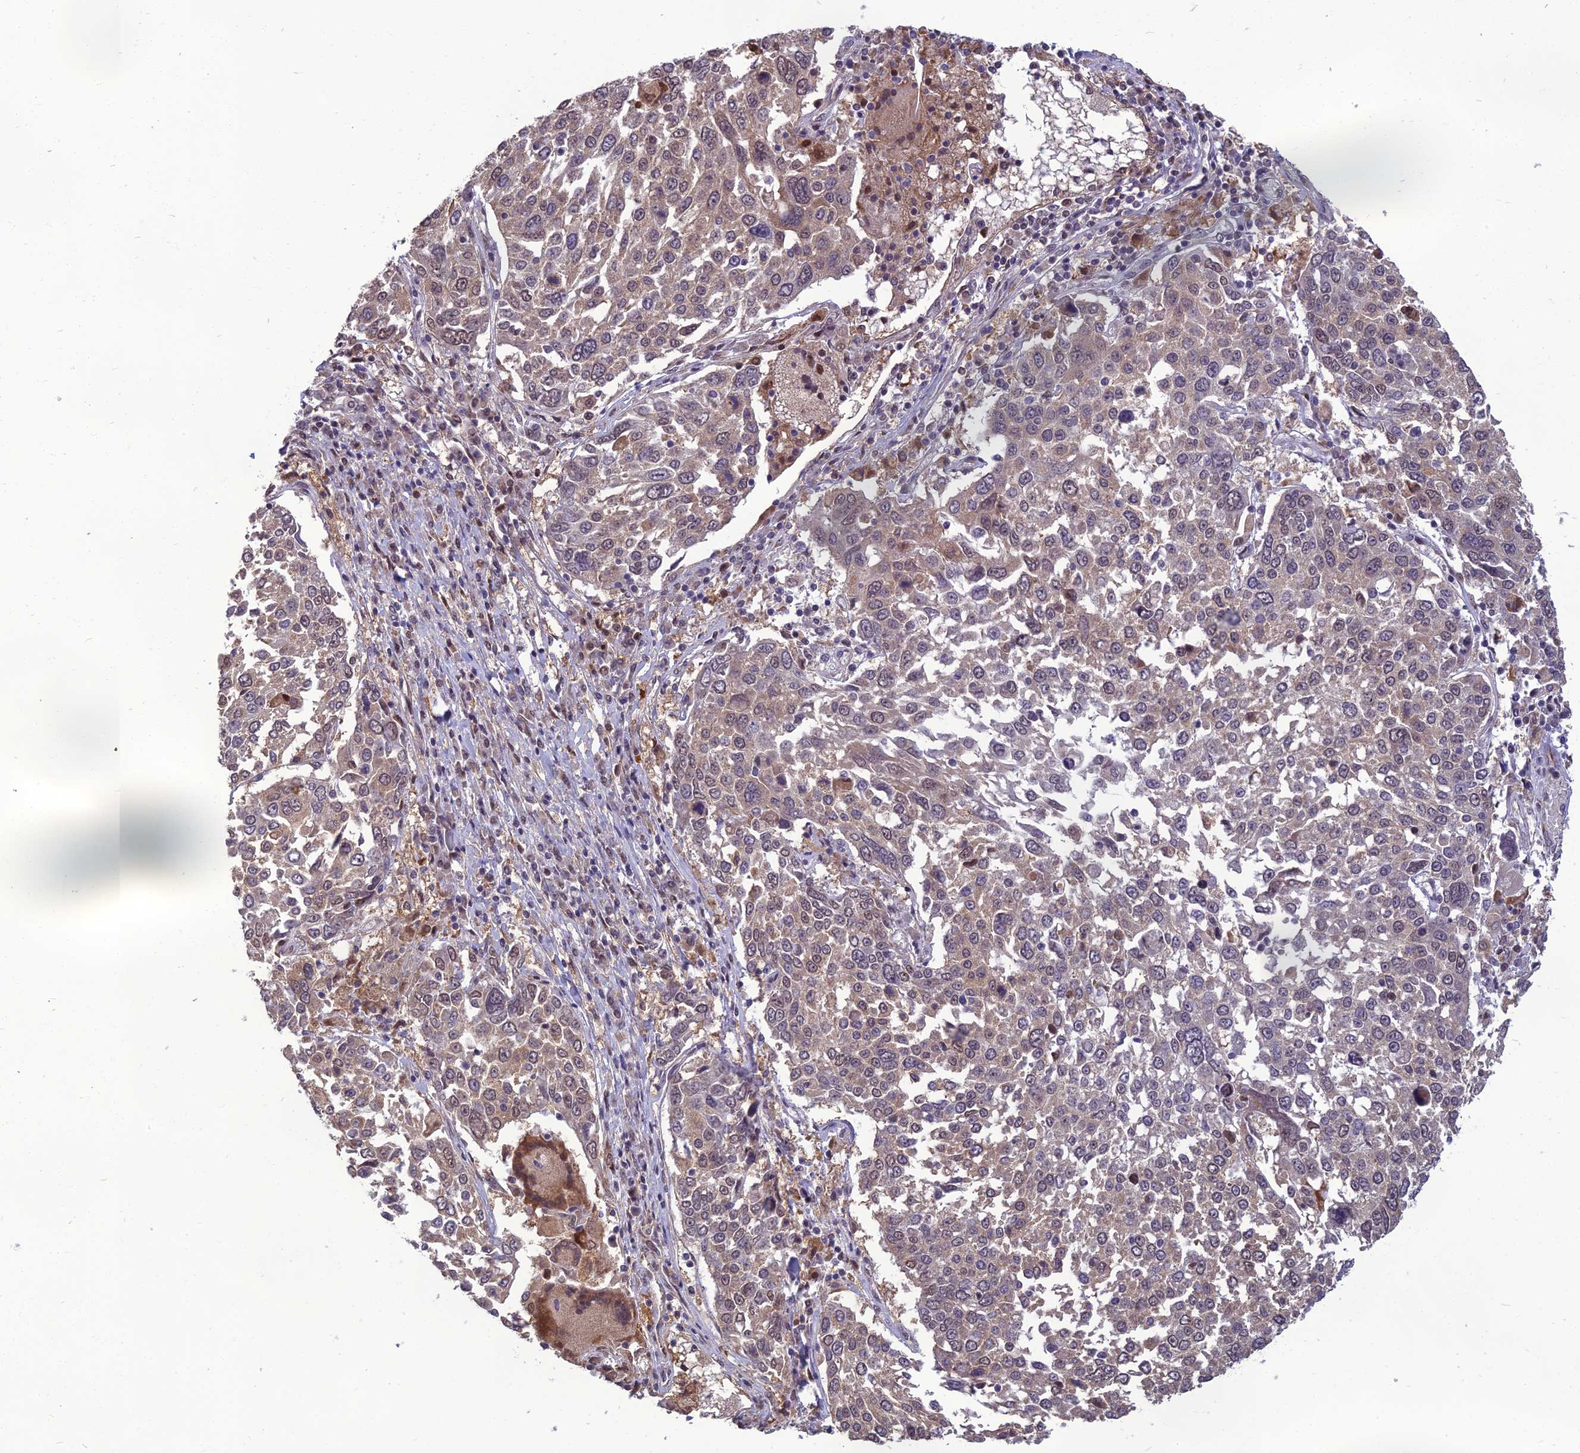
{"staining": {"intensity": "weak", "quantity": ">75%", "location": "cytoplasmic/membranous,nuclear"}, "tissue": "lung cancer", "cell_type": "Tumor cells", "image_type": "cancer", "snomed": [{"axis": "morphology", "description": "Squamous cell carcinoma, NOS"}, {"axis": "topography", "description": "Lung"}], "caption": "Protein analysis of lung squamous cell carcinoma tissue demonstrates weak cytoplasmic/membranous and nuclear expression in approximately >75% of tumor cells.", "gene": "NR4A3", "patient": {"sex": "male", "age": 65}}